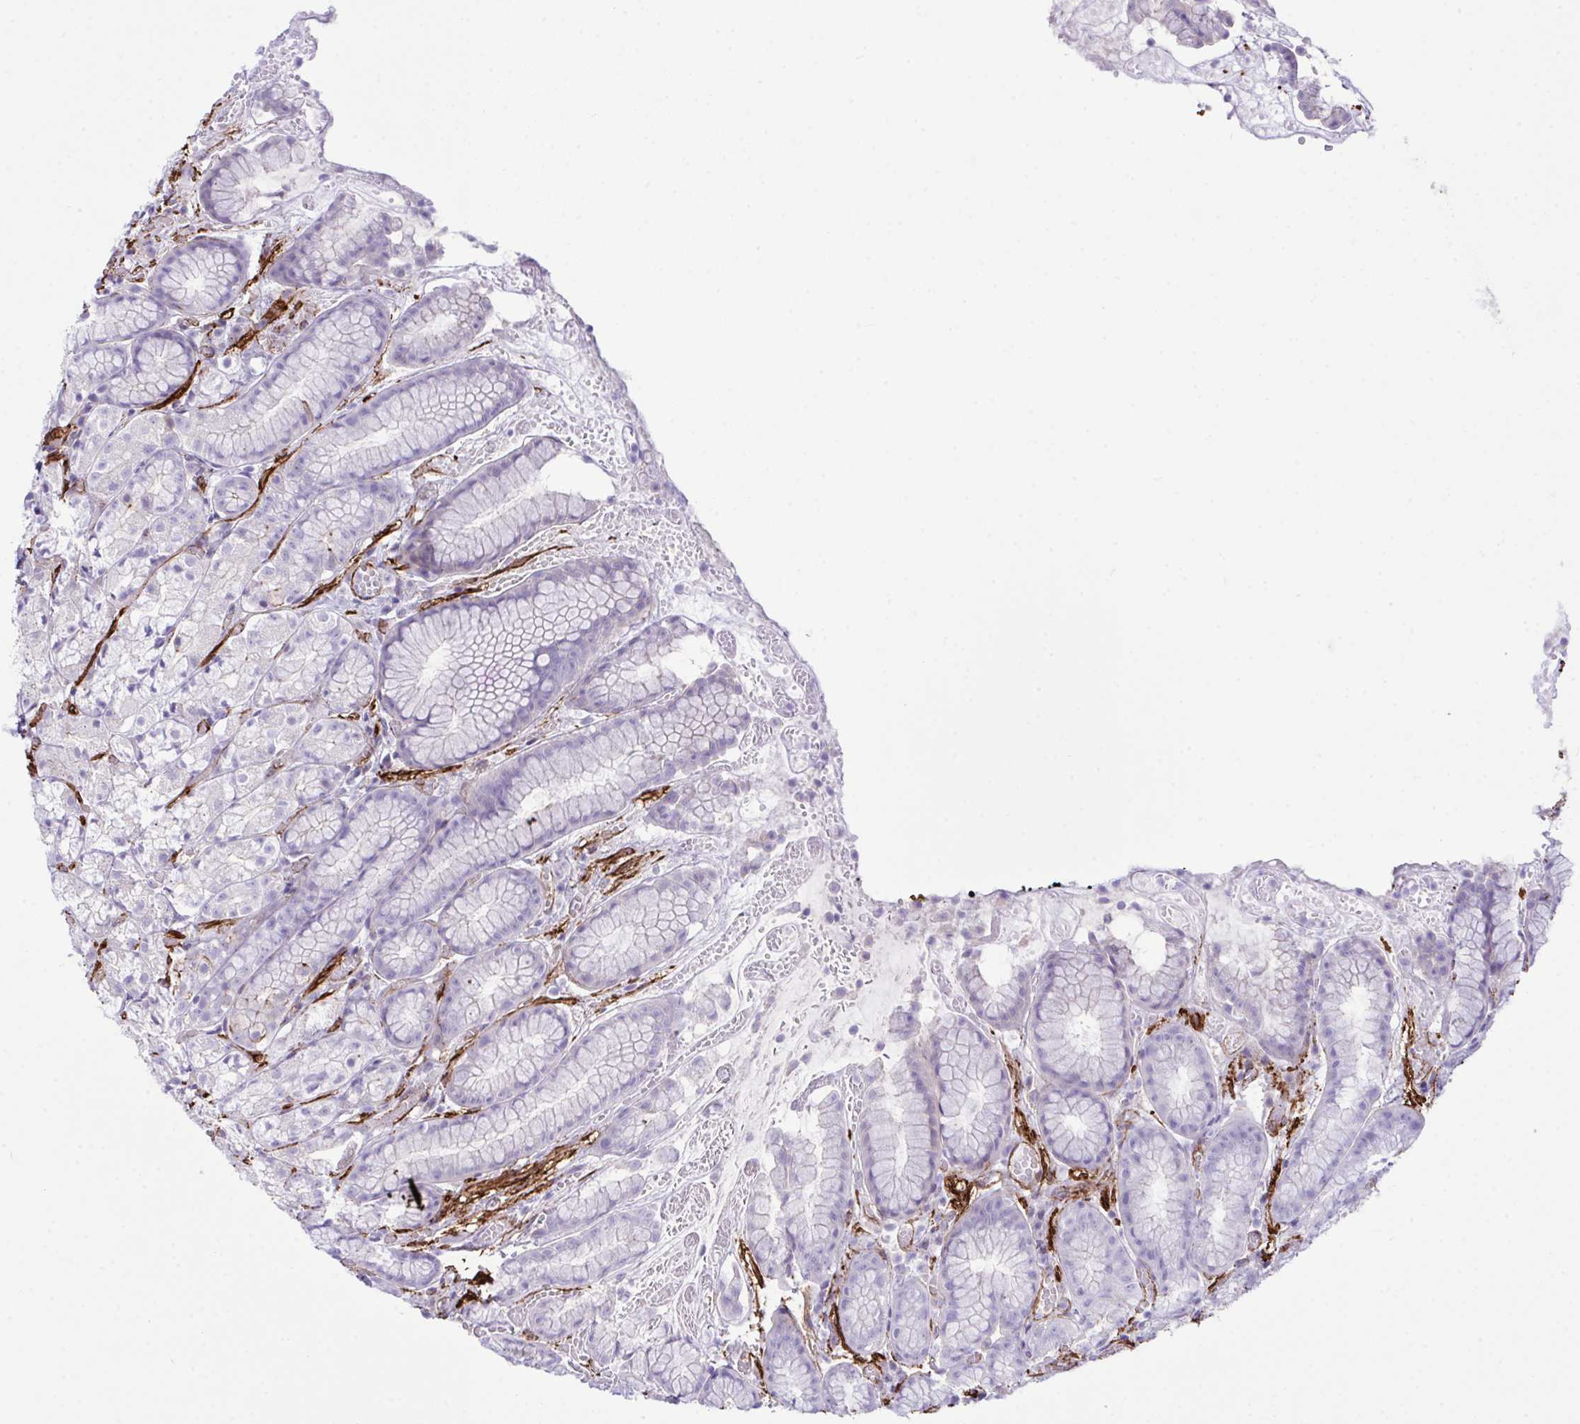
{"staining": {"intensity": "negative", "quantity": "none", "location": "none"}, "tissue": "stomach", "cell_type": "Glandular cells", "image_type": "normal", "snomed": [{"axis": "morphology", "description": "Normal tissue, NOS"}, {"axis": "topography", "description": "Smooth muscle"}, {"axis": "topography", "description": "Stomach"}], "caption": "Protein analysis of unremarkable stomach reveals no significant positivity in glandular cells. (IHC, brightfield microscopy, high magnification).", "gene": "SYNPO2L", "patient": {"sex": "male", "age": 70}}